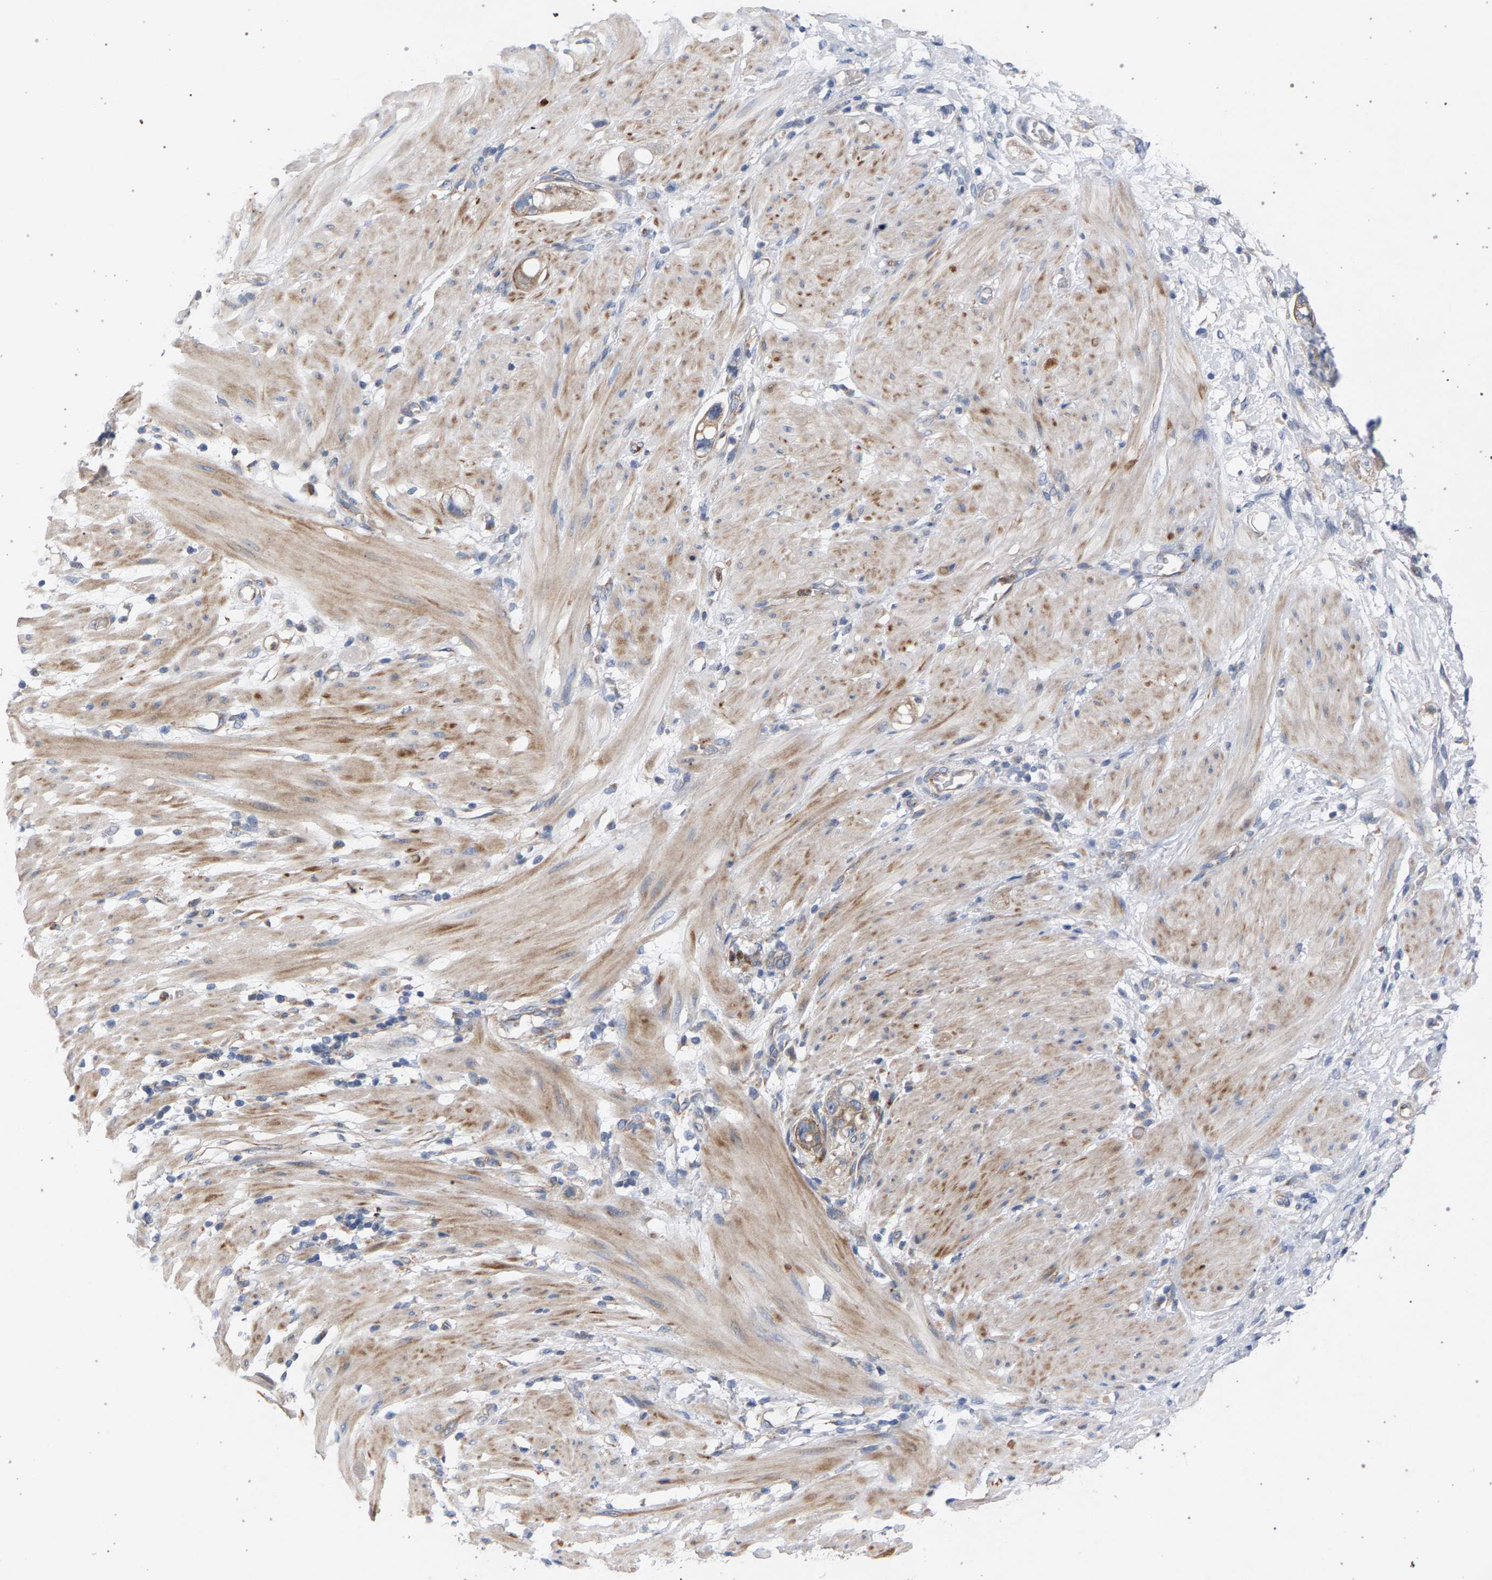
{"staining": {"intensity": "weak", "quantity": ">75%", "location": "cytoplasmic/membranous"}, "tissue": "stomach cancer", "cell_type": "Tumor cells", "image_type": "cancer", "snomed": [{"axis": "morphology", "description": "Adenocarcinoma, NOS"}, {"axis": "topography", "description": "Stomach"}, {"axis": "topography", "description": "Stomach, lower"}], "caption": "Weak cytoplasmic/membranous protein positivity is identified in approximately >75% of tumor cells in stomach adenocarcinoma.", "gene": "MAMDC2", "patient": {"sex": "female", "age": 48}}